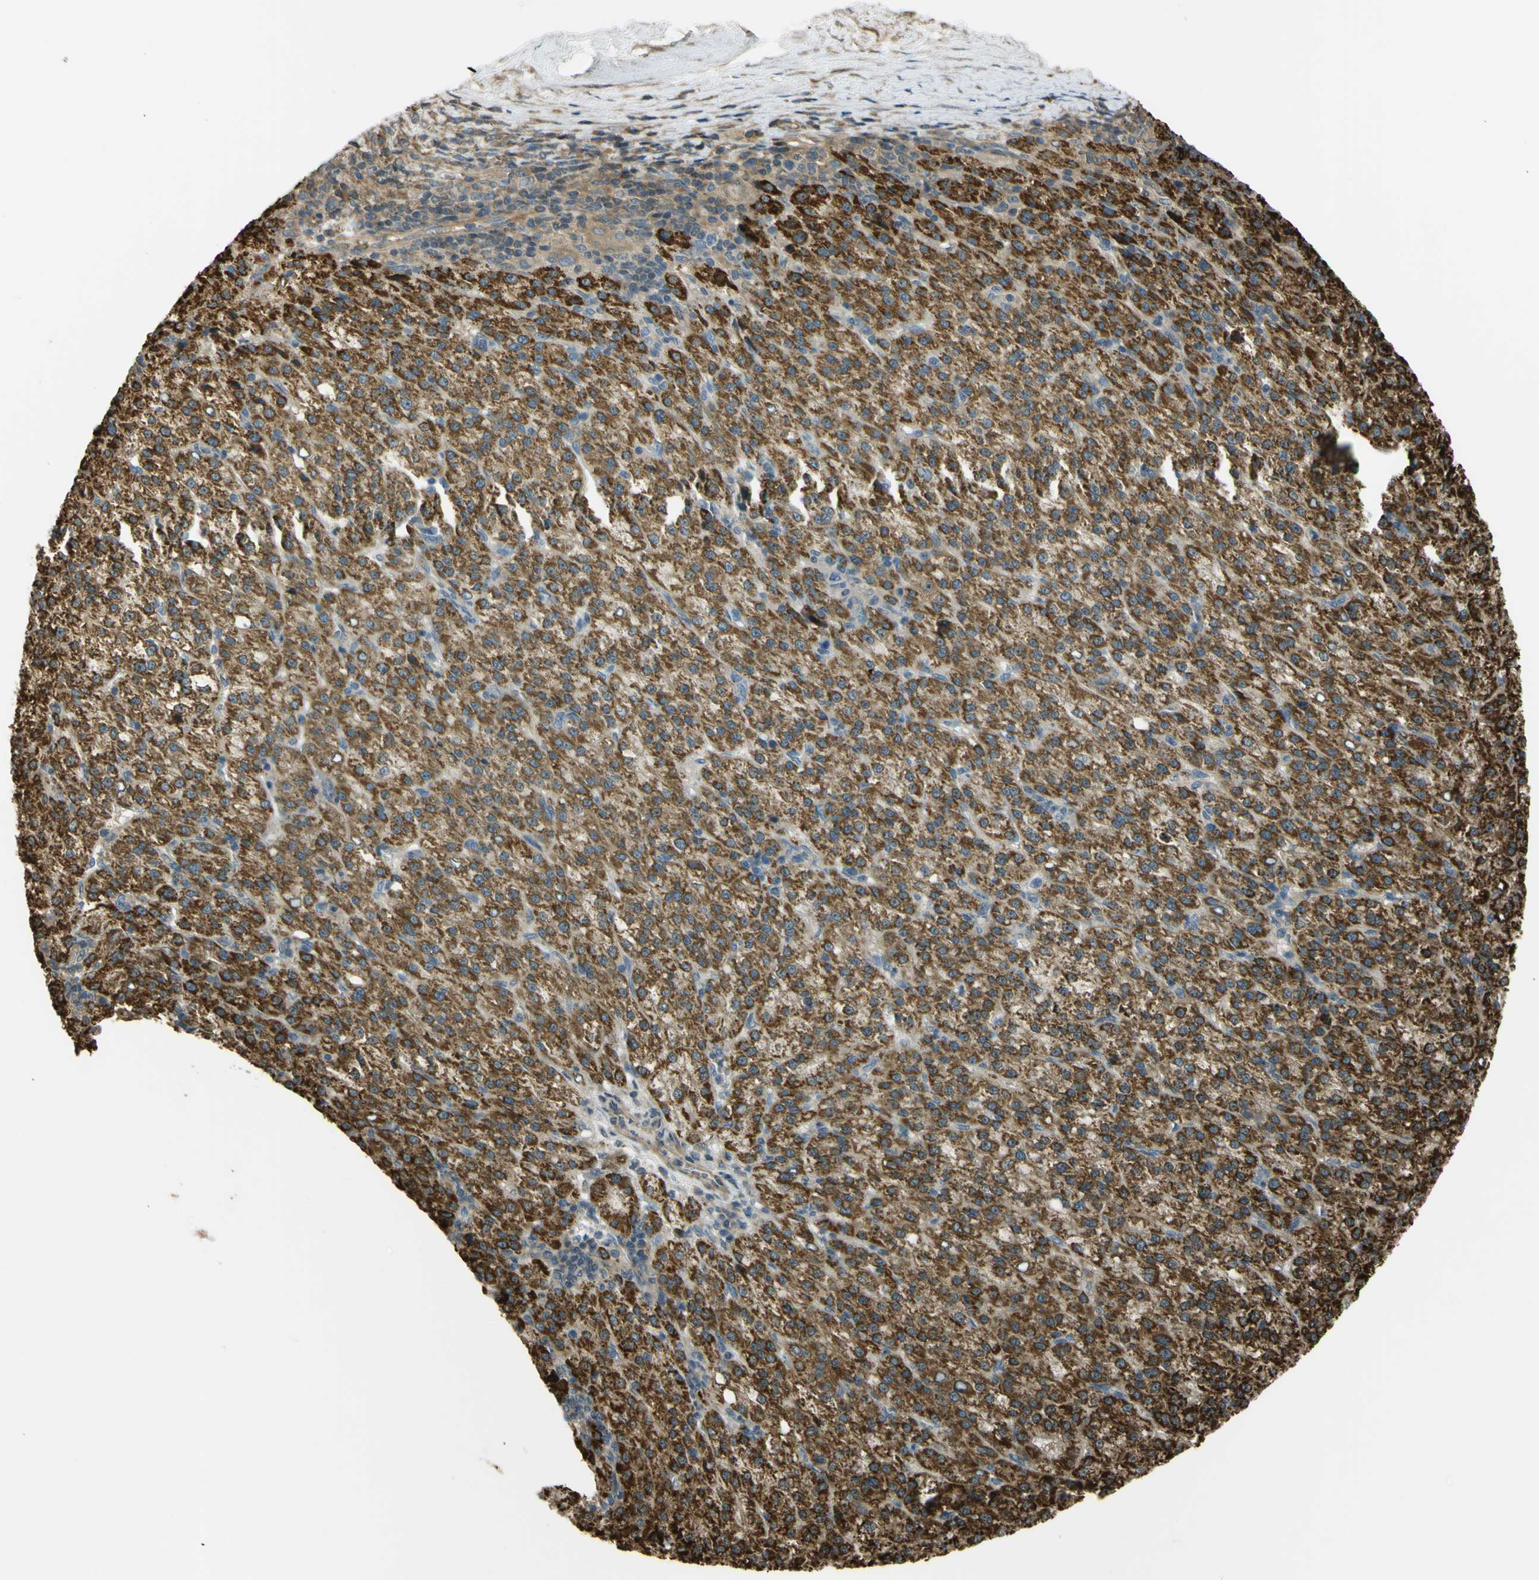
{"staining": {"intensity": "strong", "quantity": ">75%", "location": "cytoplasmic/membranous"}, "tissue": "liver cancer", "cell_type": "Tumor cells", "image_type": "cancer", "snomed": [{"axis": "morphology", "description": "Carcinoma, Hepatocellular, NOS"}, {"axis": "topography", "description": "Liver"}], "caption": "Liver hepatocellular carcinoma stained with a protein marker demonstrates strong staining in tumor cells.", "gene": "FLII", "patient": {"sex": "female", "age": 58}}